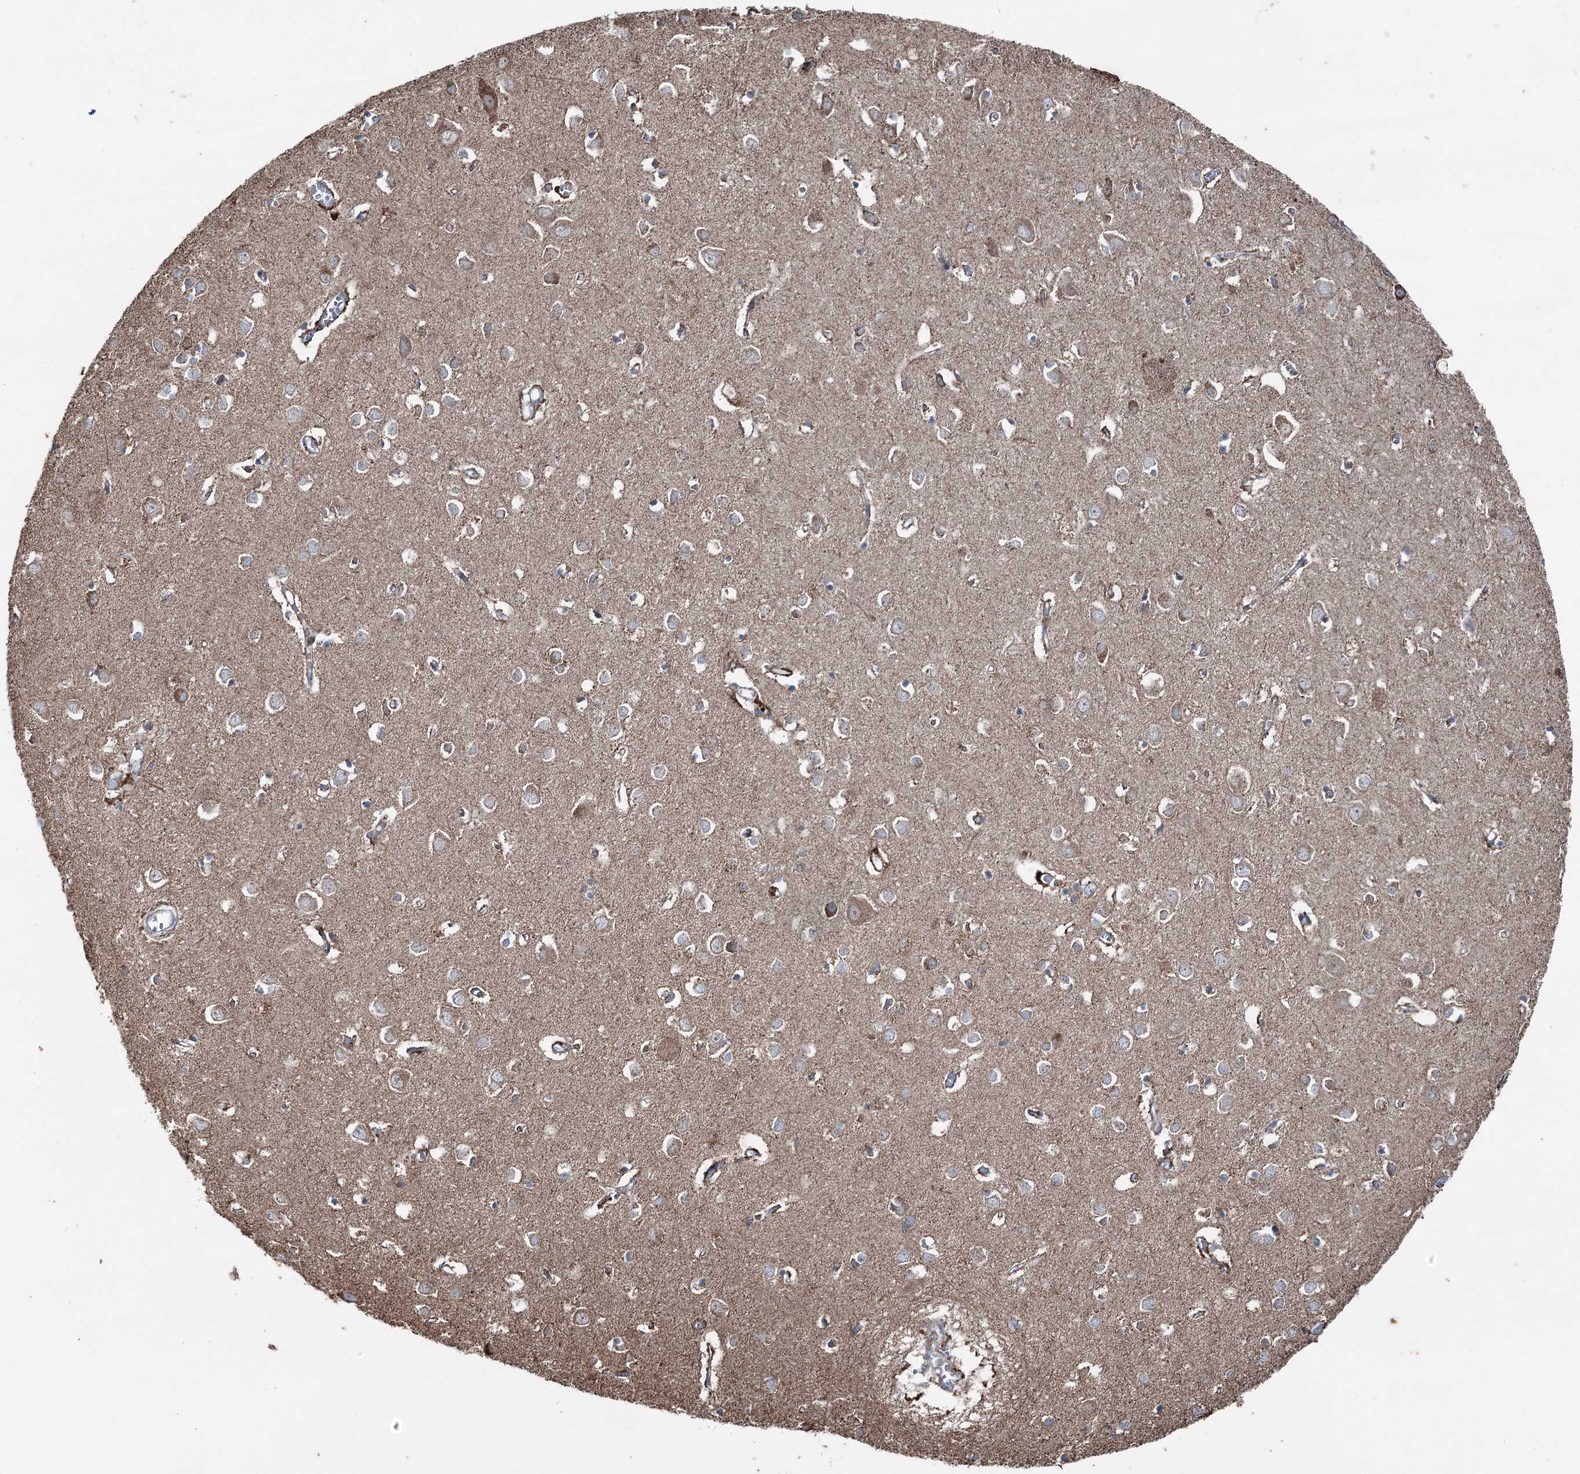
{"staining": {"intensity": "weak", "quantity": "25%-75%", "location": "cytoplasmic/membranous"}, "tissue": "cerebral cortex", "cell_type": "Endothelial cells", "image_type": "normal", "snomed": [{"axis": "morphology", "description": "Normal tissue, NOS"}, {"axis": "topography", "description": "Cerebral cortex"}], "caption": "A low amount of weak cytoplasmic/membranous staining is seen in about 25%-75% of endothelial cells in unremarkable cerebral cortex.", "gene": "UCN3", "patient": {"sex": "female", "age": 64}}